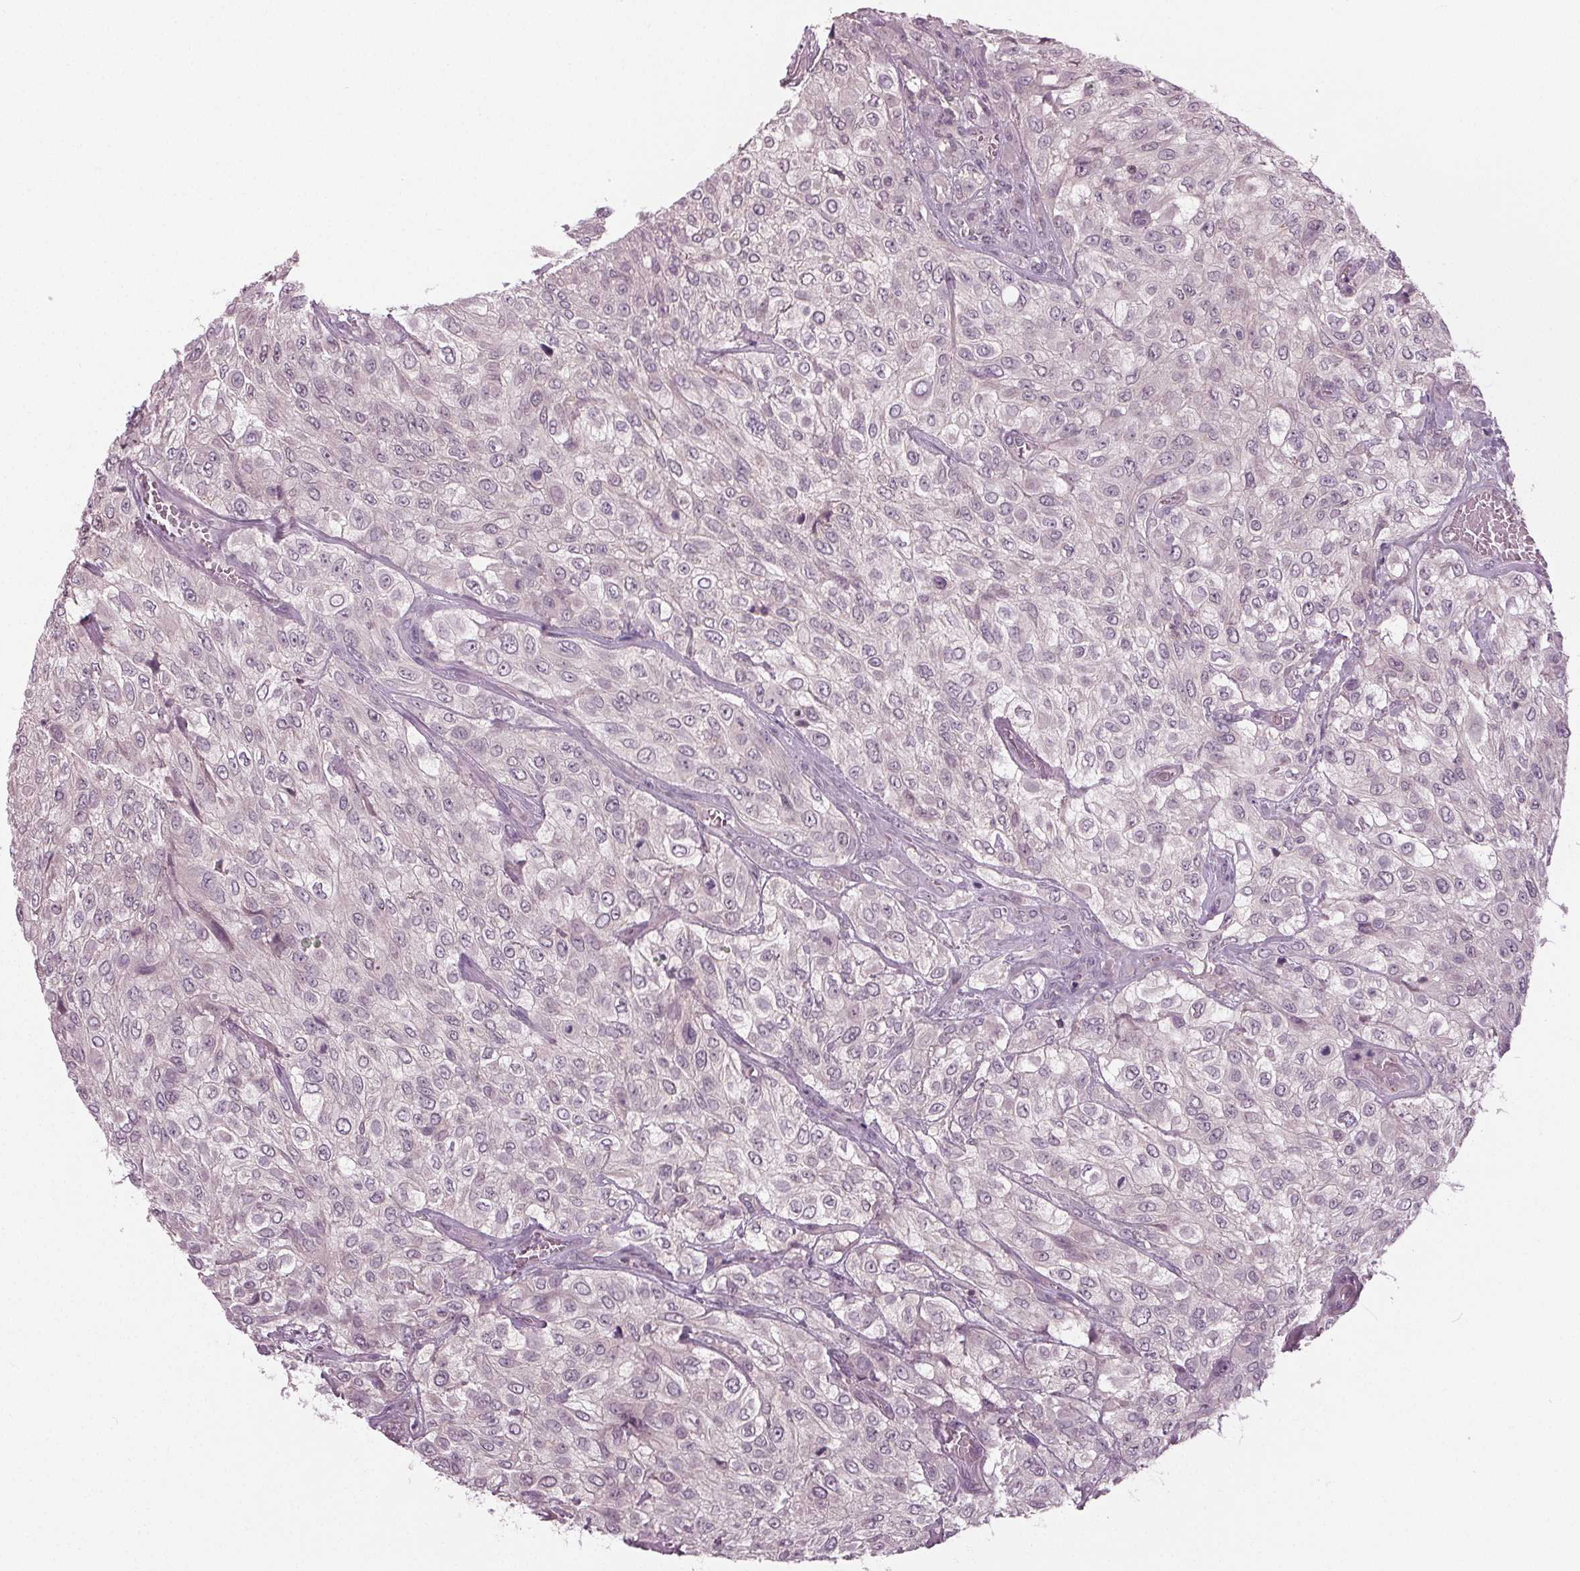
{"staining": {"intensity": "negative", "quantity": "none", "location": "none"}, "tissue": "urothelial cancer", "cell_type": "Tumor cells", "image_type": "cancer", "snomed": [{"axis": "morphology", "description": "Urothelial carcinoma, High grade"}, {"axis": "topography", "description": "Urinary bladder"}], "caption": "The immunohistochemistry (IHC) image has no significant staining in tumor cells of urothelial cancer tissue.", "gene": "ZNF605", "patient": {"sex": "male", "age": 57}}